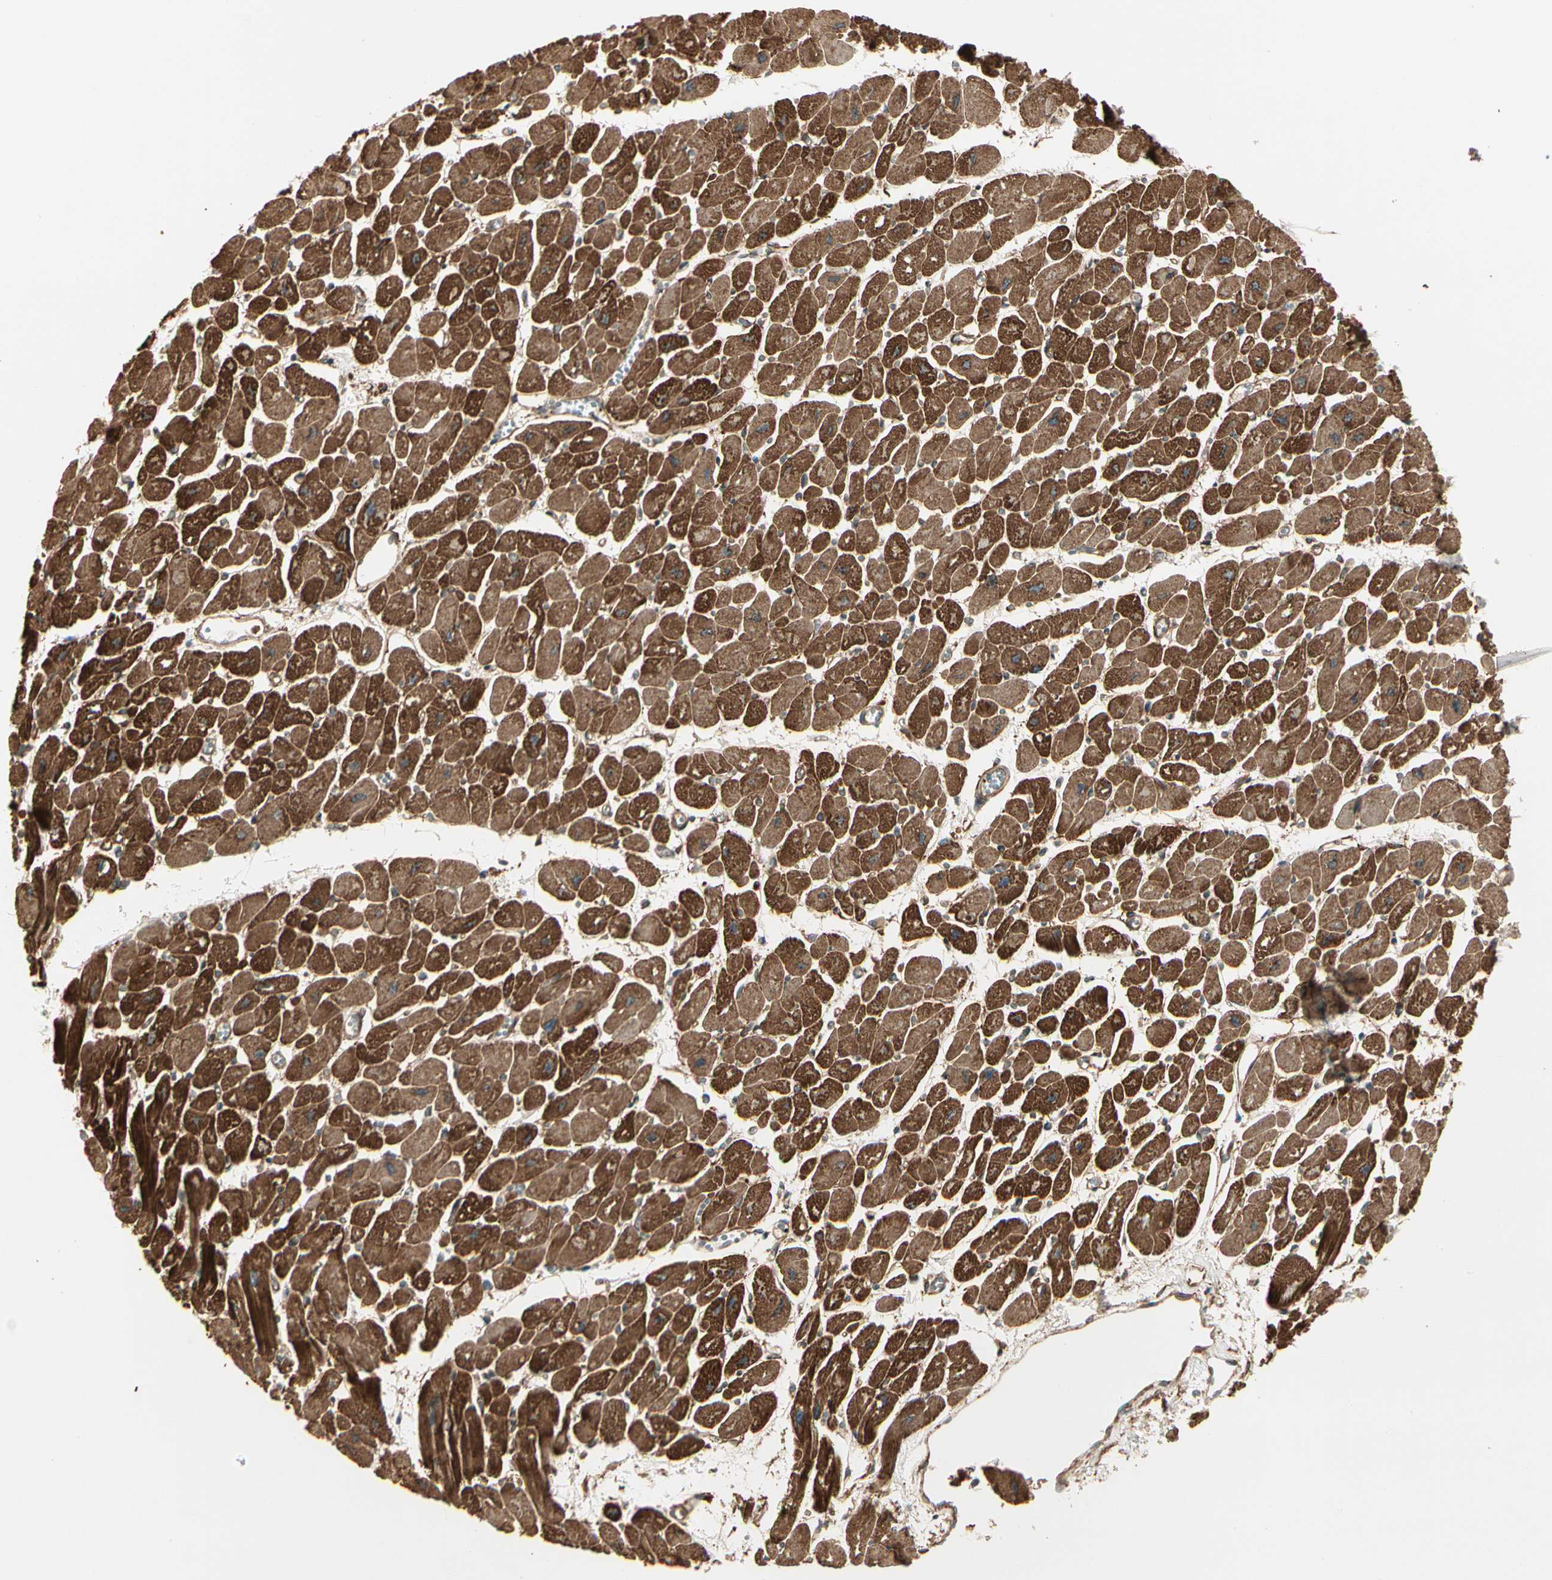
{"staining": {"intensity": "strong", "quantity": ">75%", "location": "cytoplasmic/membranous"}, "tissue": "heart muscle", "cell_type": "Cardiomyocytes", "image_type": "normal", "snomed": [{"axis": "morphology", "description": "Normal tissue, NOS"}, {"axis": "topography", "description": "Heart"}], "caption": "Immunohistochemistry (IHC) histopathology image of normal heart muscle: human heart muscle stained using immunohistochemistry exhibits high levels of strong protein expression localized specifically in the cytoplasmic/membranous of cardiomyocytes, appearing as a cytoplasmic/membranous brown color.", "gene": "FKBP15", "patient": {"sex": "female", "age": 54}}